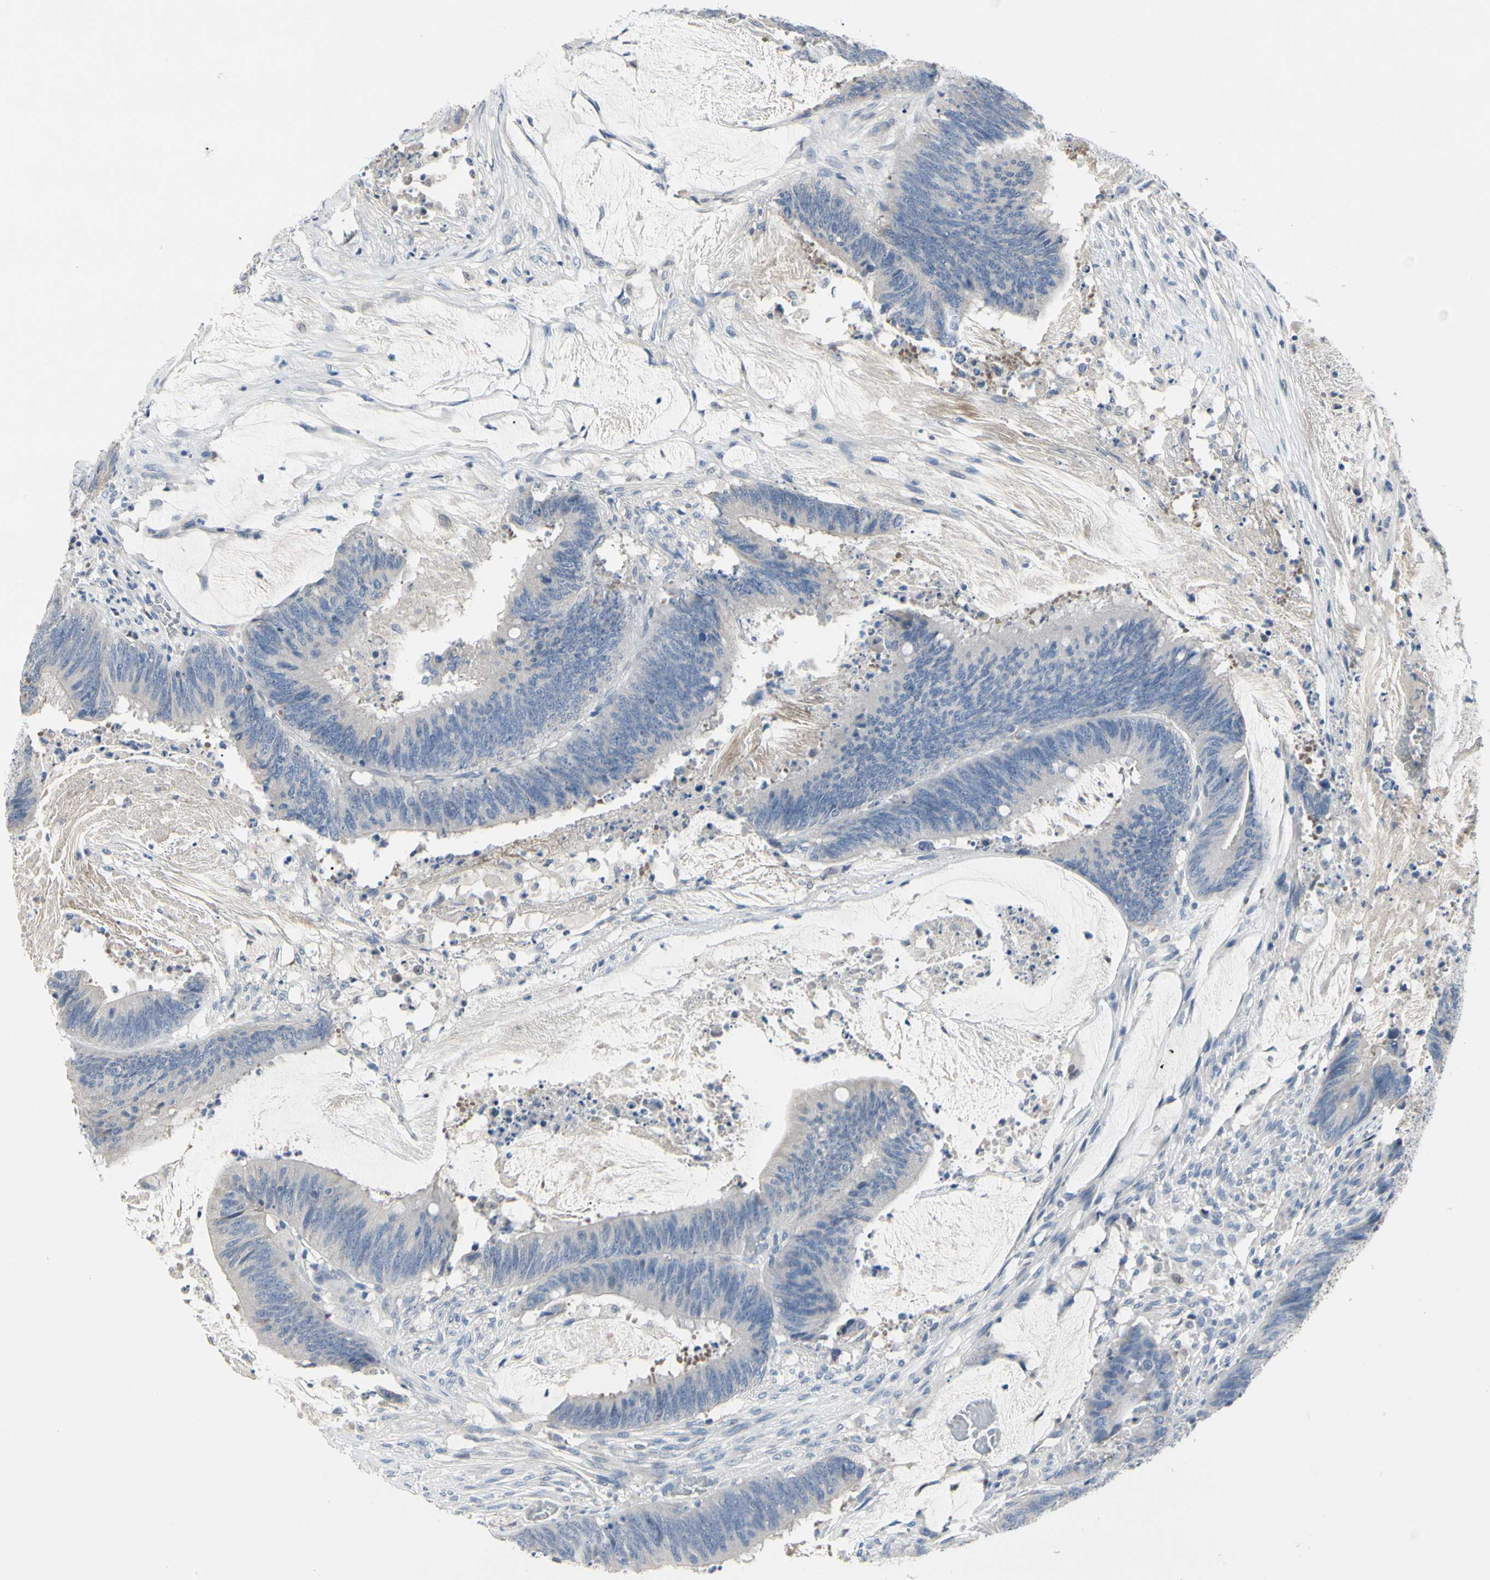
{"staining": {"intensity": "negative", "quantity": "none", "location": "none"}, "tissue": "colorectal cancer", "cell_type": "Tumor cells", "image_type": "cancer", "snomed": [{"axis": "morphology", "description": "Adenocarcinoma, NOS"}, {"axis": "topography", "description": "Rectum"}], "caption": "This is a image of IHC staining of colorectal cancer (adenocarcinoma), which shows no positivity in tumor cells.", "gene": "ECRG4", "patient": {"sex": "female", "age": 66}}